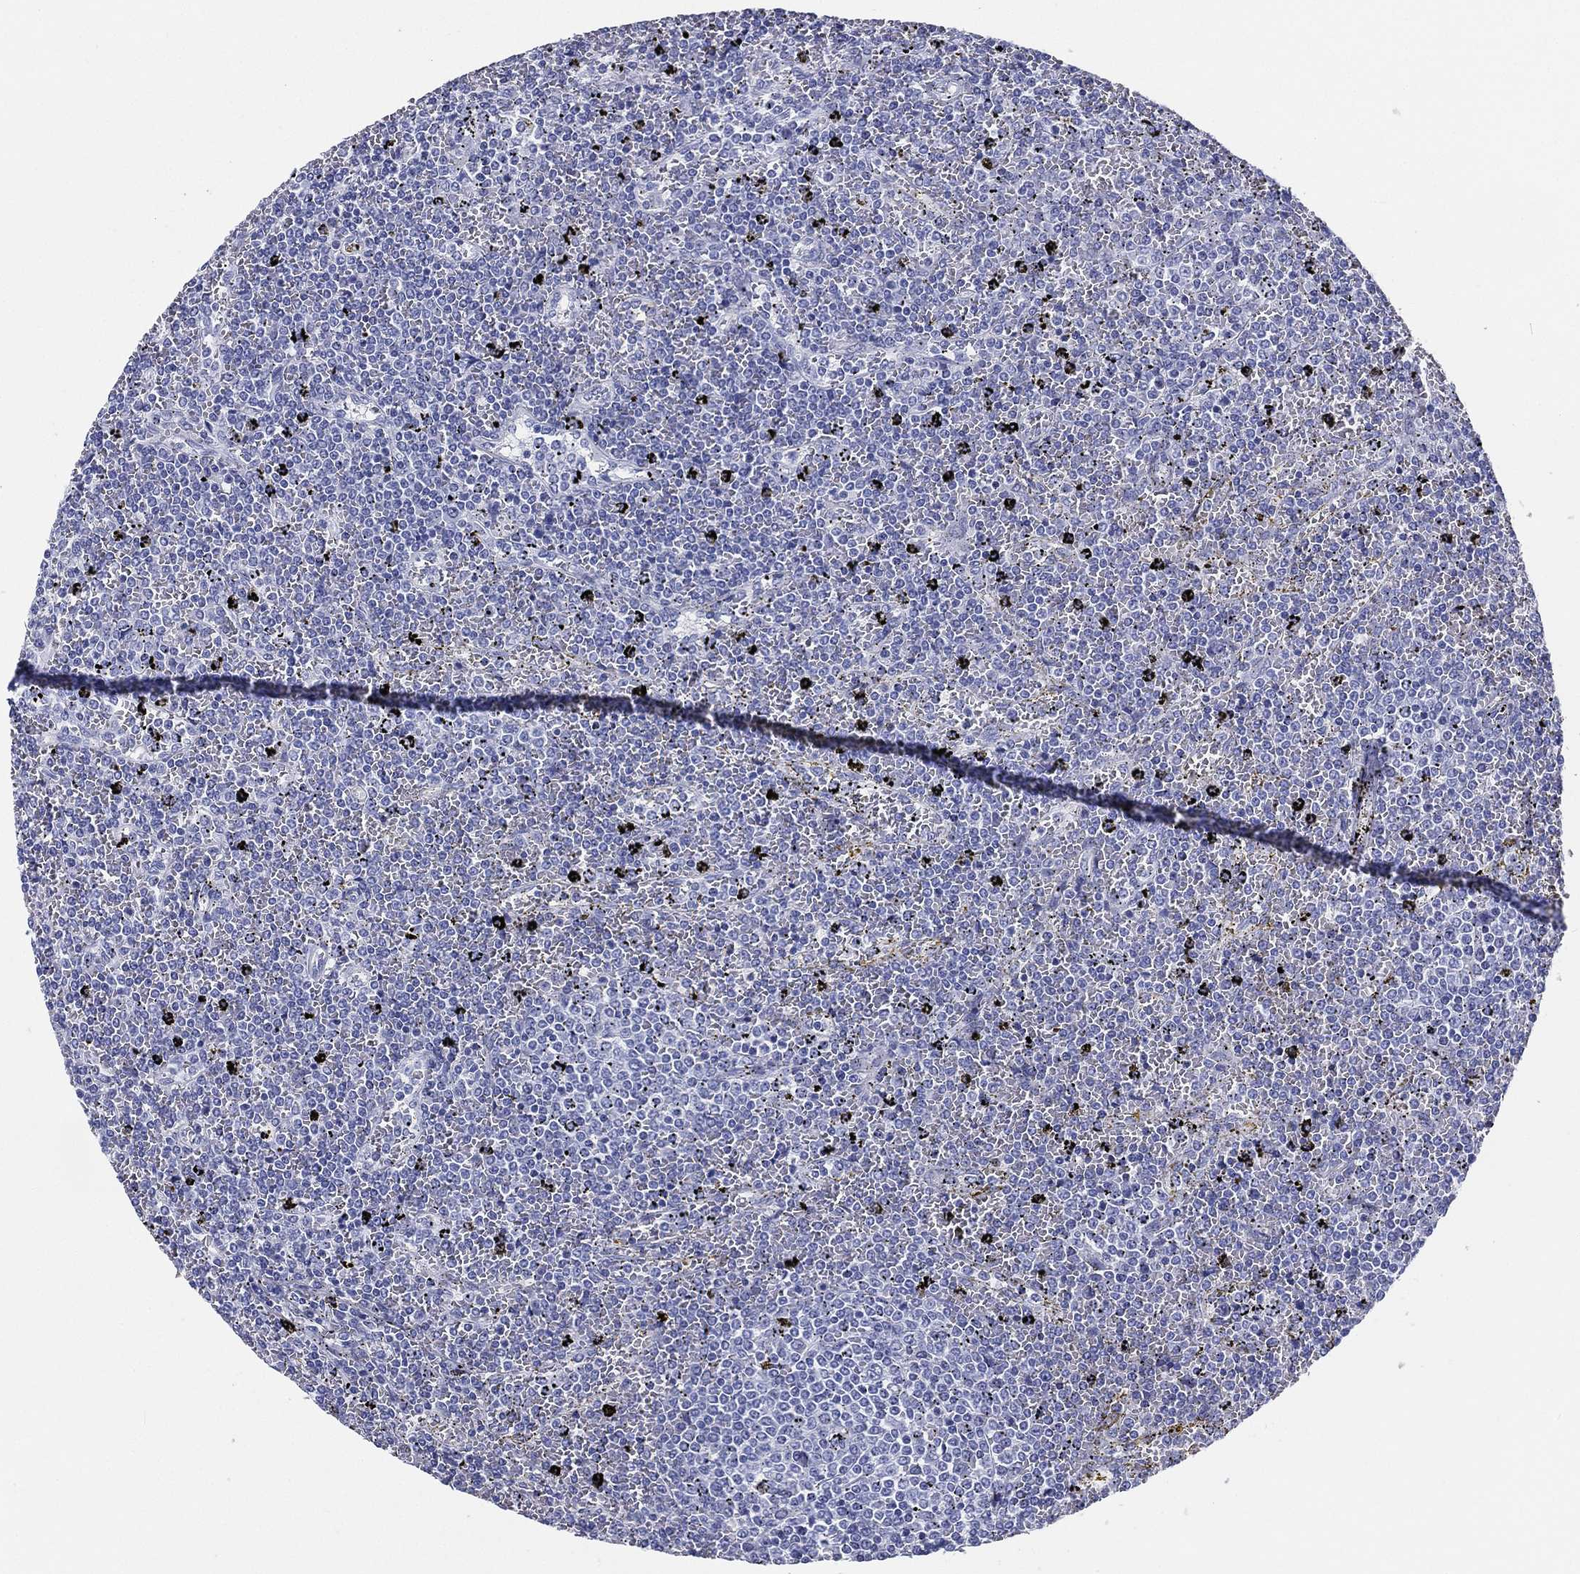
{"staining": {"intensity": "negative", "quantity": "none", "location": "none"}, "tissue": "lymphoma", "cell_type": "Tumor cells", "image_type": "cancer", "snomed": [{"axis": "morphology", "description": "Malignant lymphoma, non-Hodgkin's type, Low grade"}, {"axis": "topography", "description": "Spleen"}], "caption": "Tumor cells are negative for brown protein staining in lymphoma.", "gene": "RSPH4A", "patient": {"sex": "female", "age": 77}}